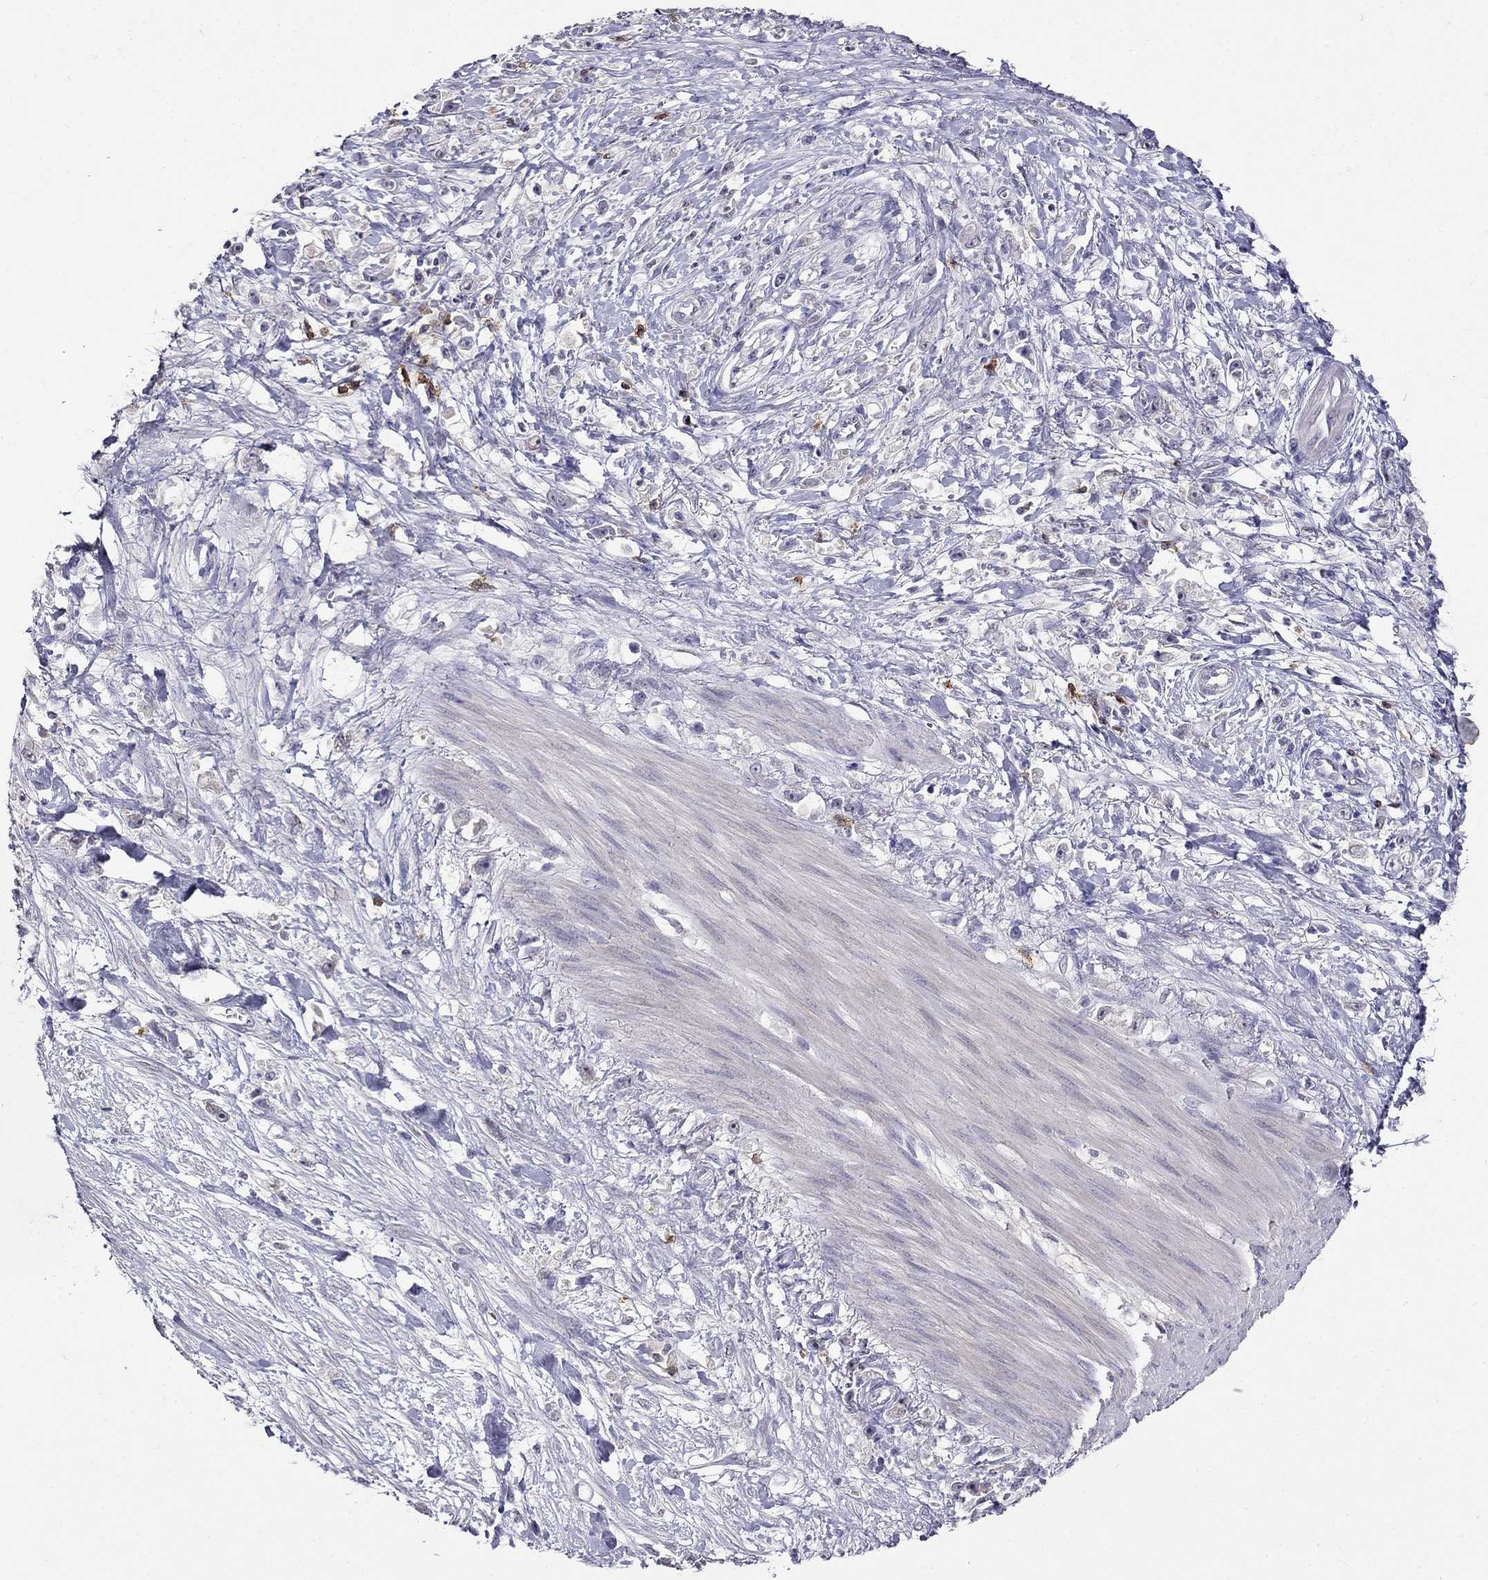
{"staining": {"intensity": "negative", "quantity": "none", "location": "none"}, "tissue": "stomach cancer", "cell_type": "Tumor cells", "image_type": "cancer", "snomed": [{"axis": "morphology", "description": "Adenocarcinoma, NOS"}, {"axis": "topography", "description": "Stomach"}], "caption": "Stomach cancer stained for a protein using IHC demonstrates no positivity tumor cells.", "gene": "CD8B", "patient": {"sex": "female", "age": 59}}